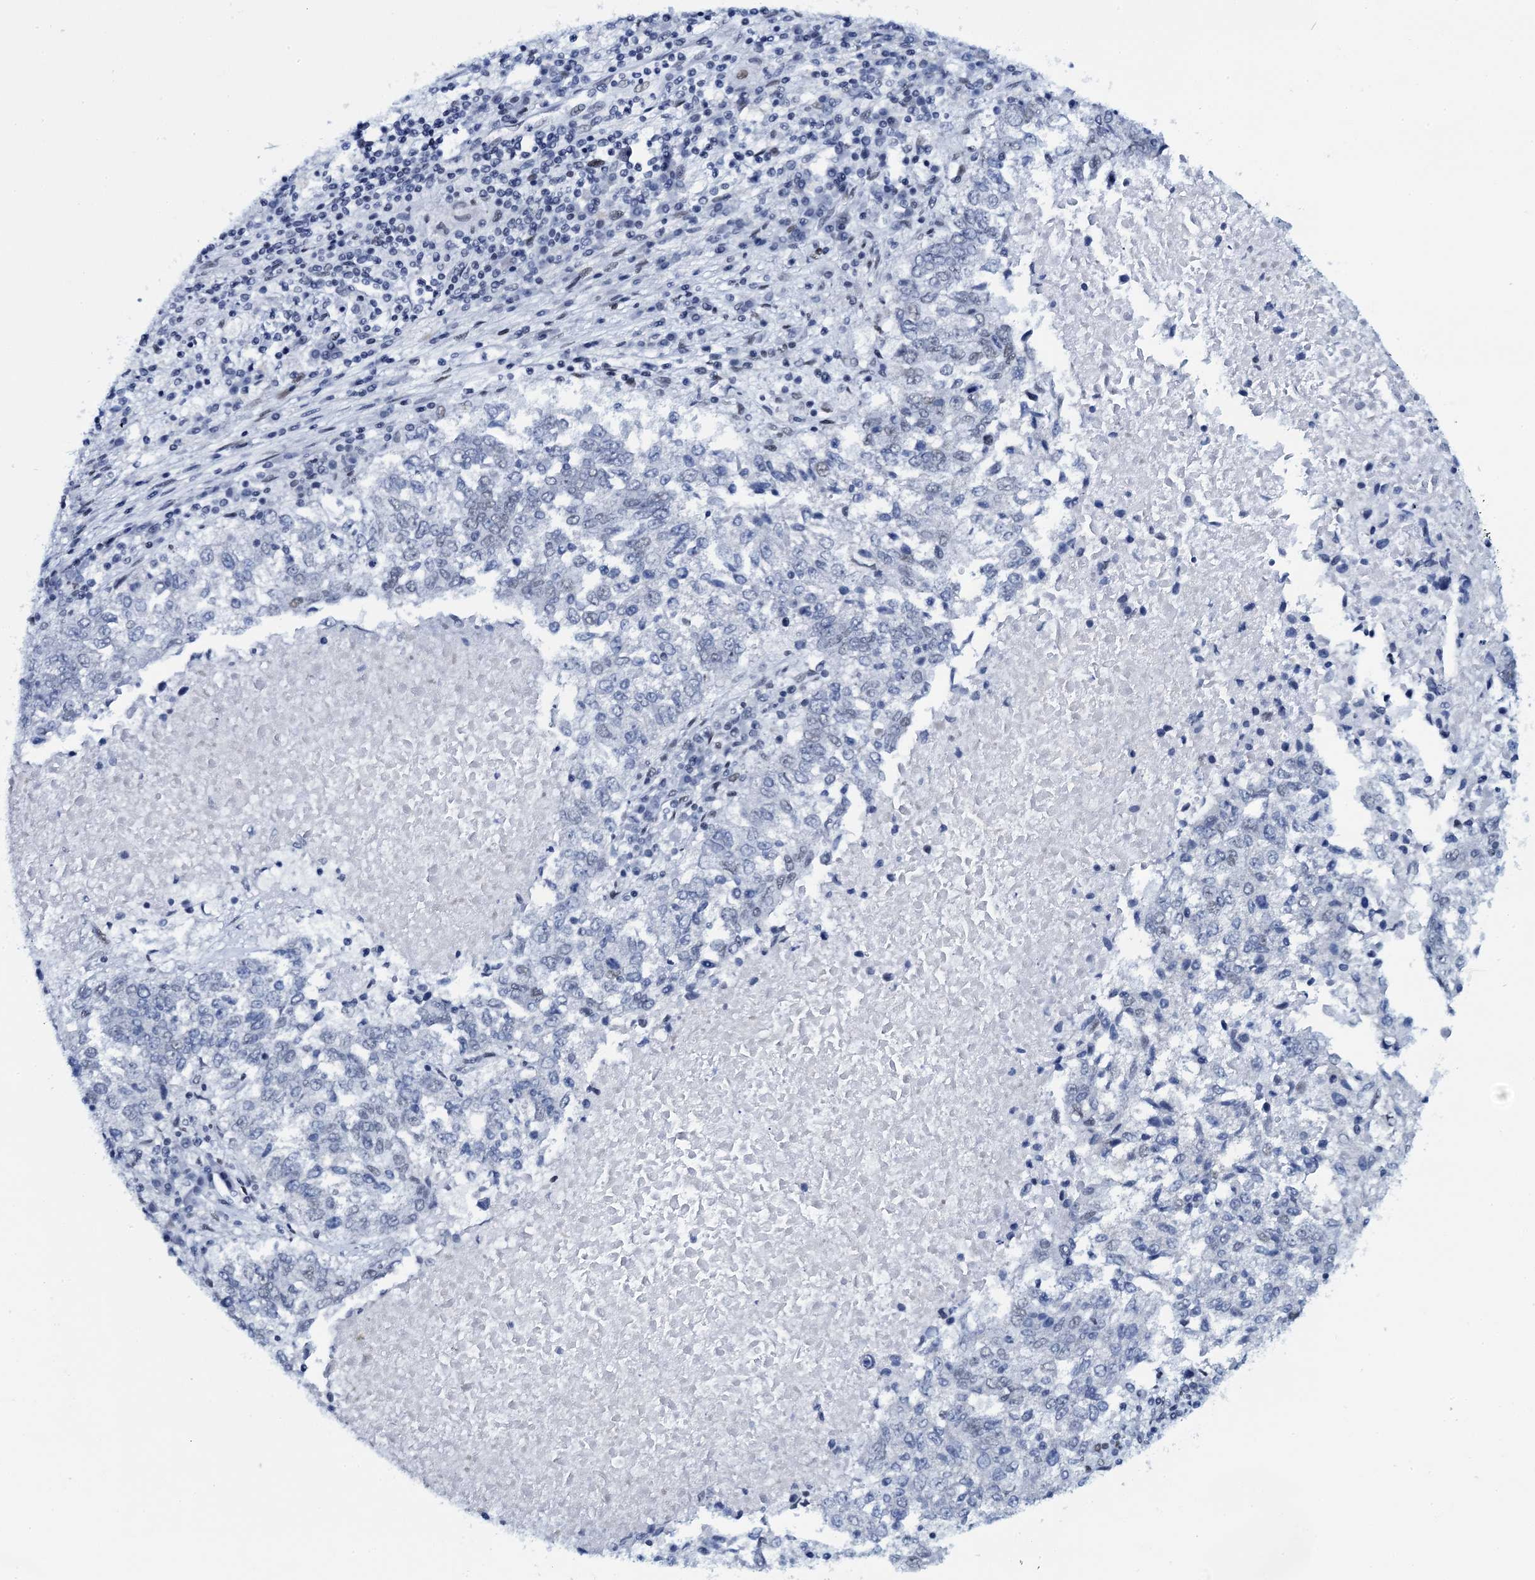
{"staining": {"intensity": "negative", "quantity": "none", "location": "none"}, "tissue": "lung cancer", "cell_type": "Tumor cells", "image_type": "cancer", "snomed": [{"axis": "morphology", "description": "Squamous cell carcinoma, NOS"}, {"axis": "topography", "description": "Lung"}], "caption": "Immunohistochemistry histopathology image of neoplastic tissue: lung cancer stained with DAB (3,3'-diaminobenzidine) demonstrates no significant protein staining in tumor cells. Nuclei are stained in blue.", "gene": "HNRNPUL2", "patient": {"sex": "male", "age": 73}}